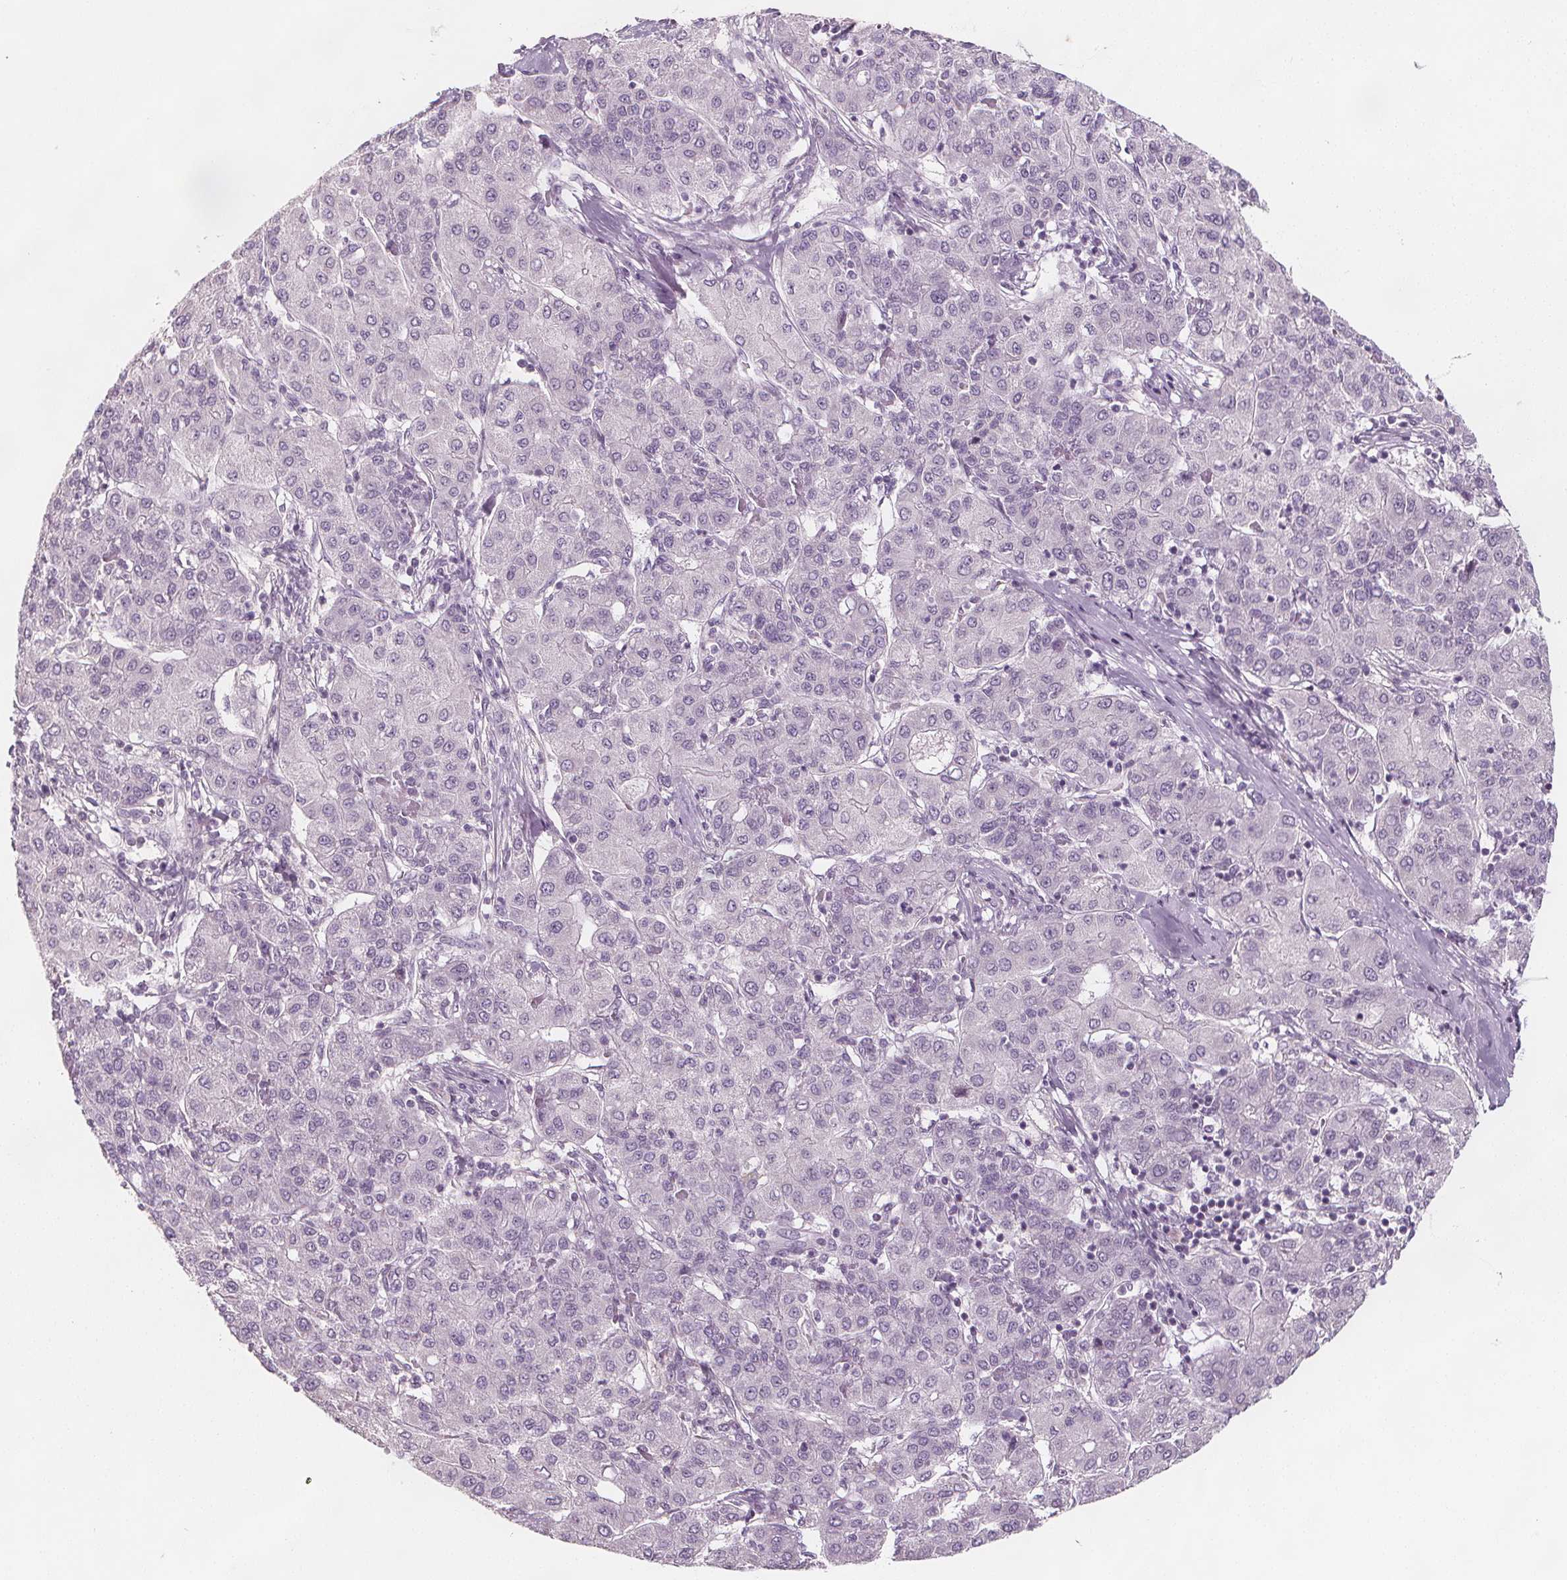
{"staining": {"intensity": "negative", "quantity": "none", "location": "none"}, "tissue": "liver cancer", "cell_type": "Tumor cells", "image_type": "cancer", "snomed": [{"axis": "morphology", "description": "Carcinoma, Hepatocellular, NOS"}, {"axis": "topography", "description": "Liver"}], "caption": "The immunohistochemistry (IHC) image has no significant expression in tumor cells of liver cancer tissue.", "gene": "C1orf167", "patient": {"sex": "male", "age": 65}}